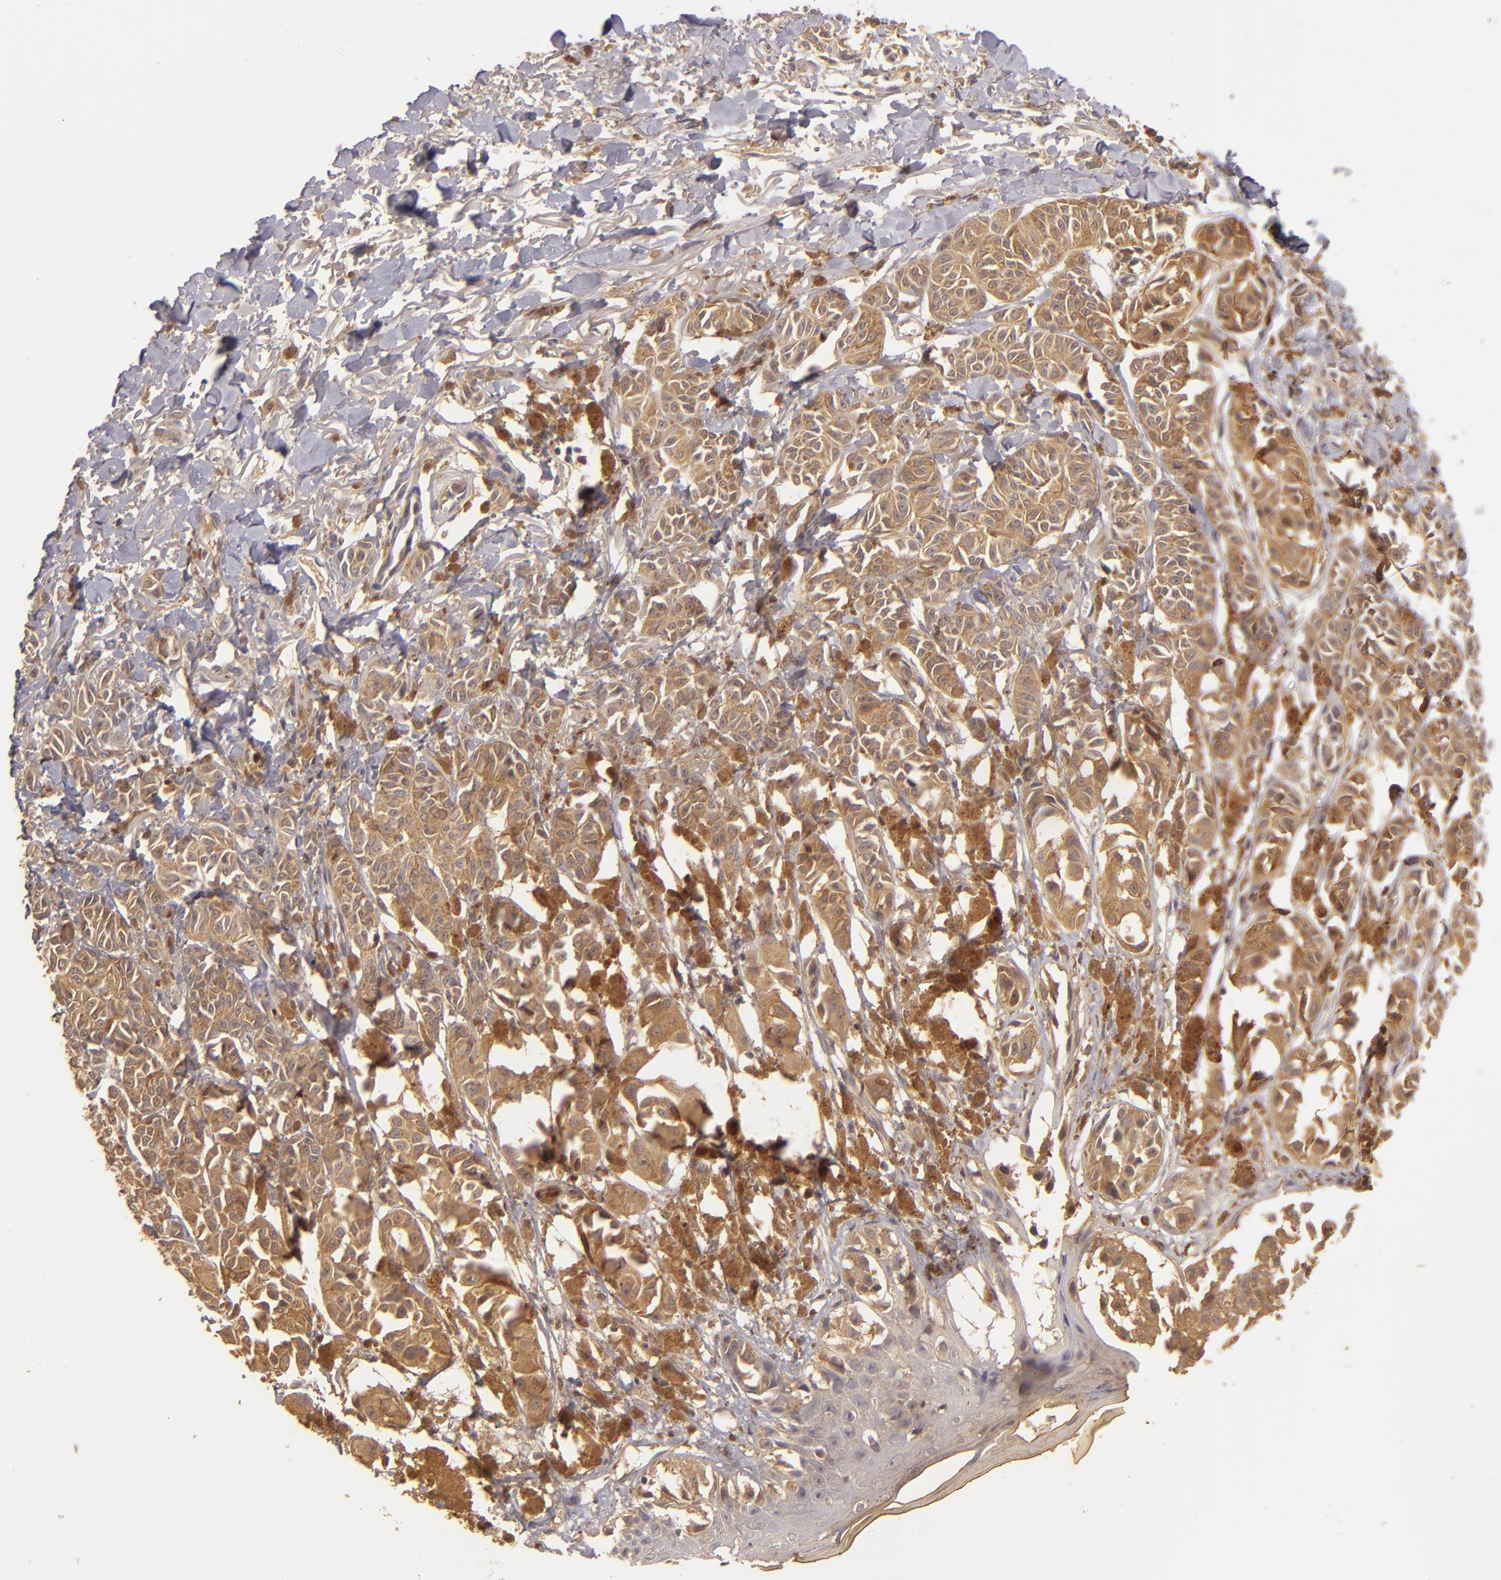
{"staining": {"intensity": "strong", "quantity": ">75%", "location": "cytoplasmic/membranous"}, "tissue": "melanoma", "cell_type": "Tumor cells", "image_type": "cancer", "snomed": [{"axis": "morphology", "description": "Malignant melanoma, NOS"}, {"axis": "topography", "description": "Skin"}], "caption": "Melanoma stained for a protein (brown) demonstrates strong cytoplasmic/membranous positive positivity in about >75% of tumor cells.", "gene": "PRKCD", "patient": {"sex": "male", "age": 76}}